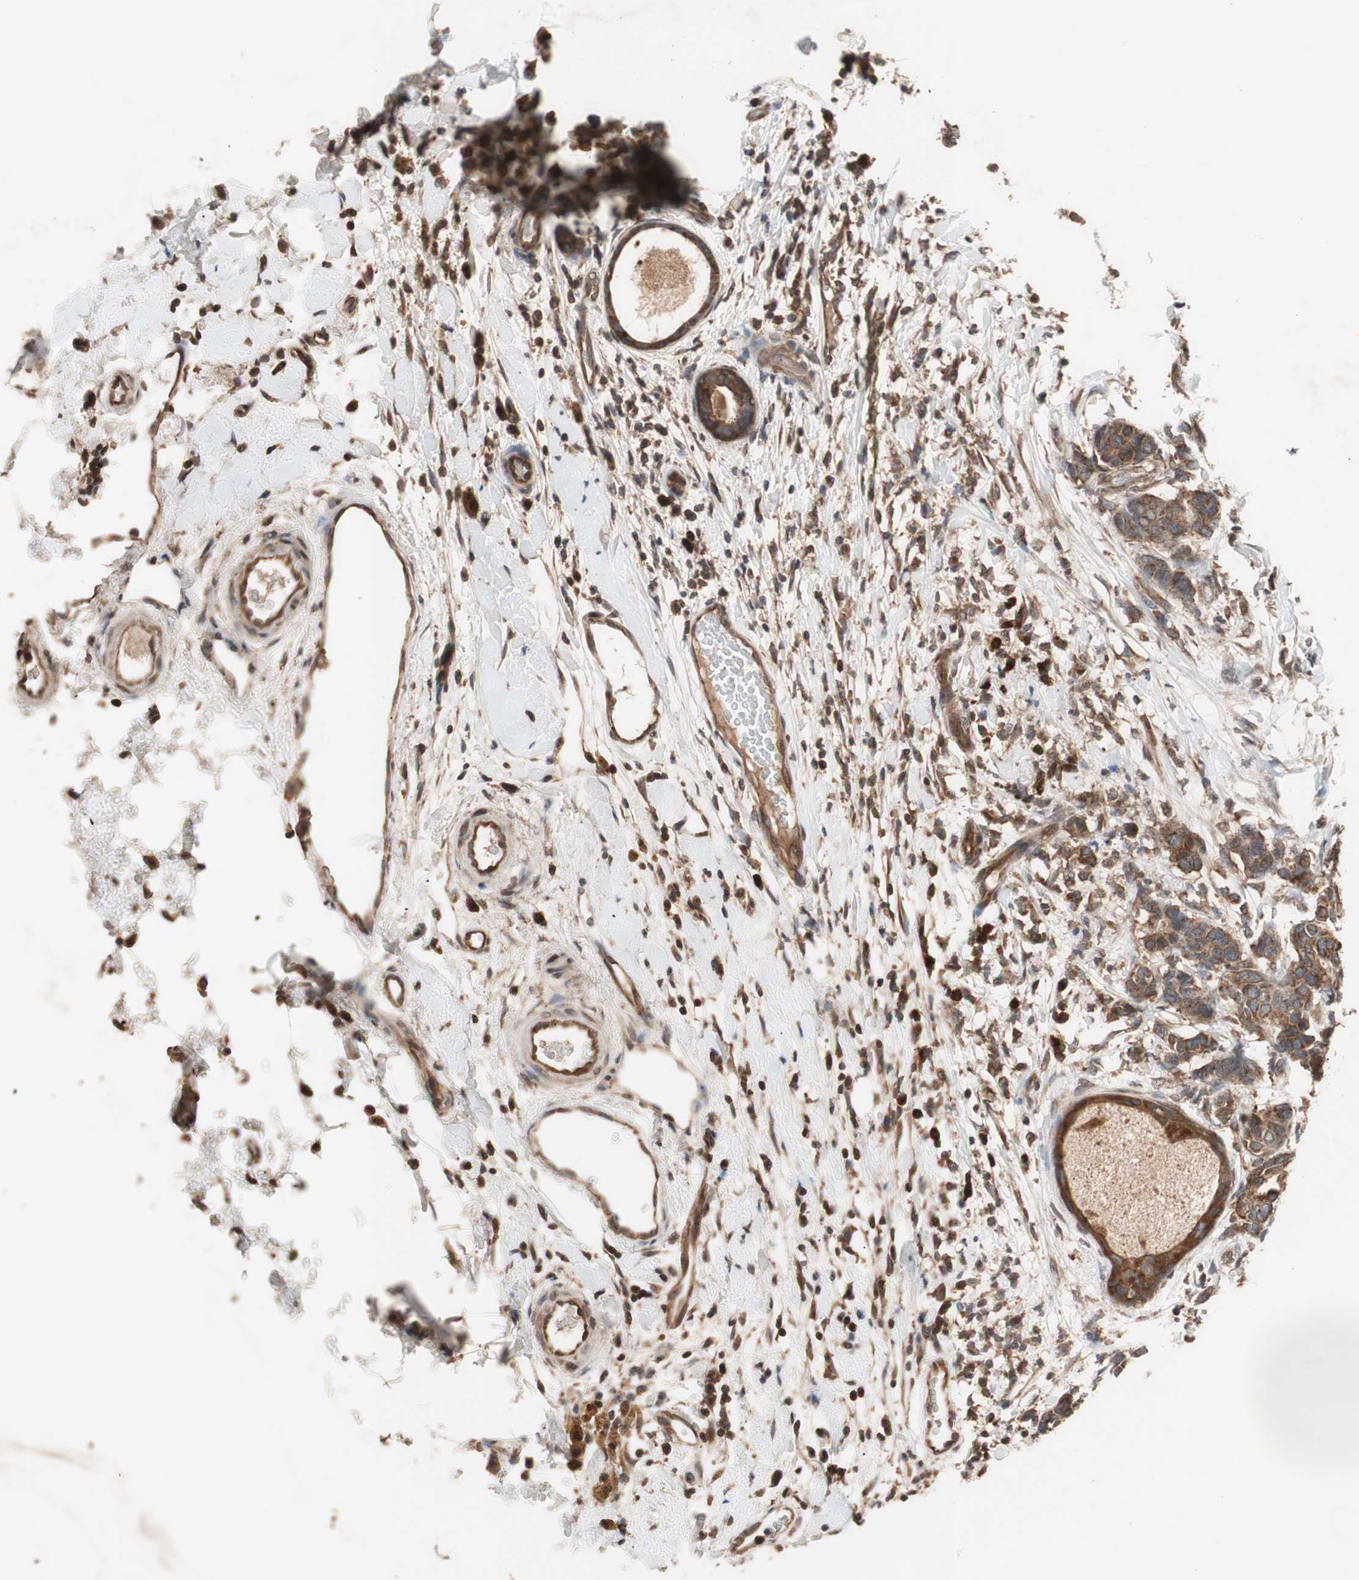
{"staining": {"intensity": "moderate", "quantity": ">75%", "location": "cytoplasmic/membranous"}, "tissue": "breast cancer", "cell_type": "Tumor cells", "image_type": "cancer", "snomed": [{"axis": "morphology", "description": "Duct carcinoma"}, {"axis": "topography", "description": "Breast"}], "caption": "Immunohistochemical staining of human breast cancer (infiltrating ductal carcinoma) exhibits moderate cytoplasmic/membranous protein positivity in about >75% of tumor cells.", "gene": "NF2", "patient": {"sex": "female", "age": 87}}